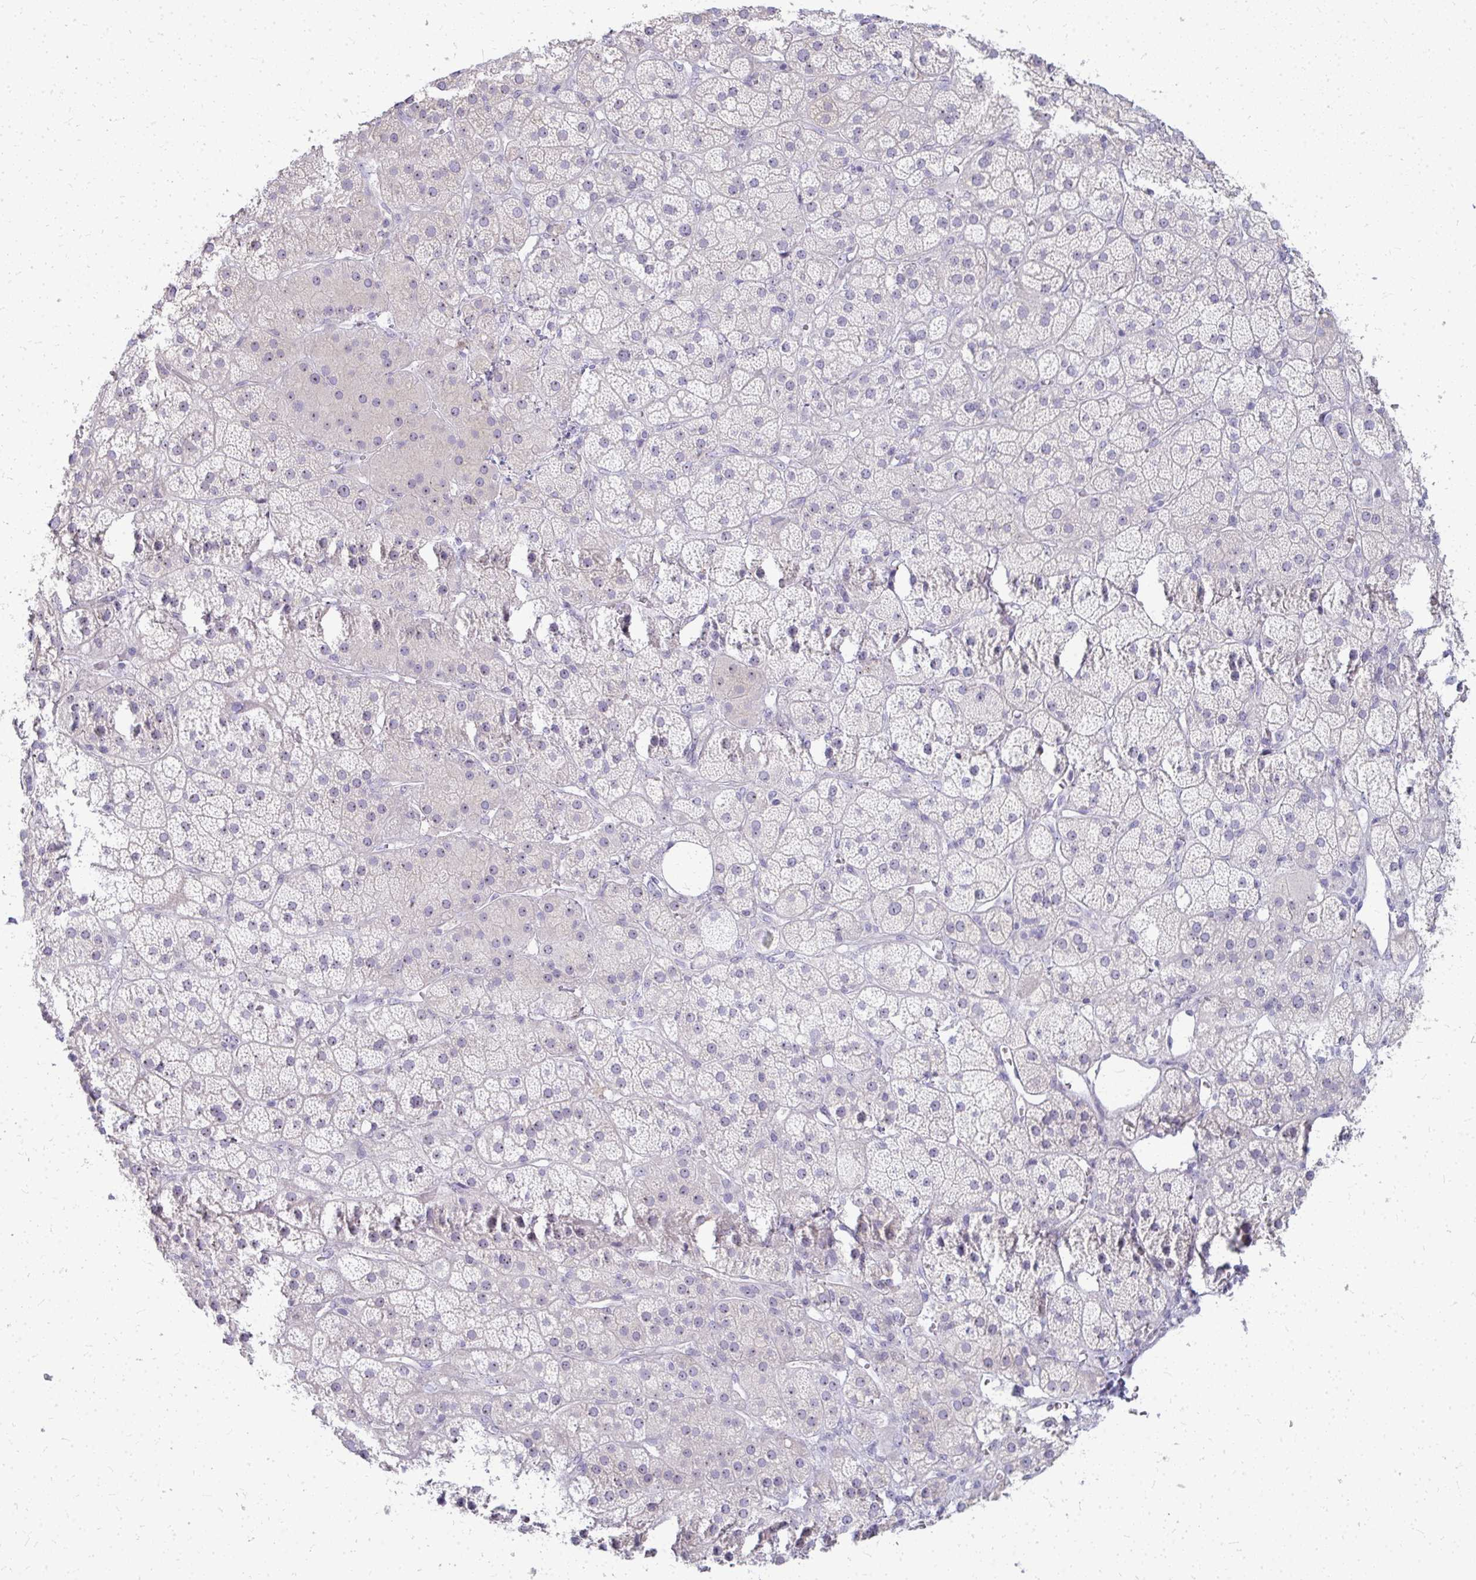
{"staining": {"intensity": "weak", "quantity": "<25%", "location": "nuclear"}, "tissue": "adrenal gland", "cell_type": "Glandular cells", "image_type": "normal", "snomed": [{"axis": "morphology", "description": "Normal tissue, NOS"}, {"axis": "topography", "description": "Adrenal gland"}], "caption": "Immunohistochemistry image of normal adrenal gland: adrenal gland stained with DAB (3,3'-diaminobenzidine) exhibits no significant protein expression in glandular cells. (Immunohistochemistry, brightfield microscopy, high magnification).", "gene": "FAM9A", "patient": {"sex": "male", "age": 57}}